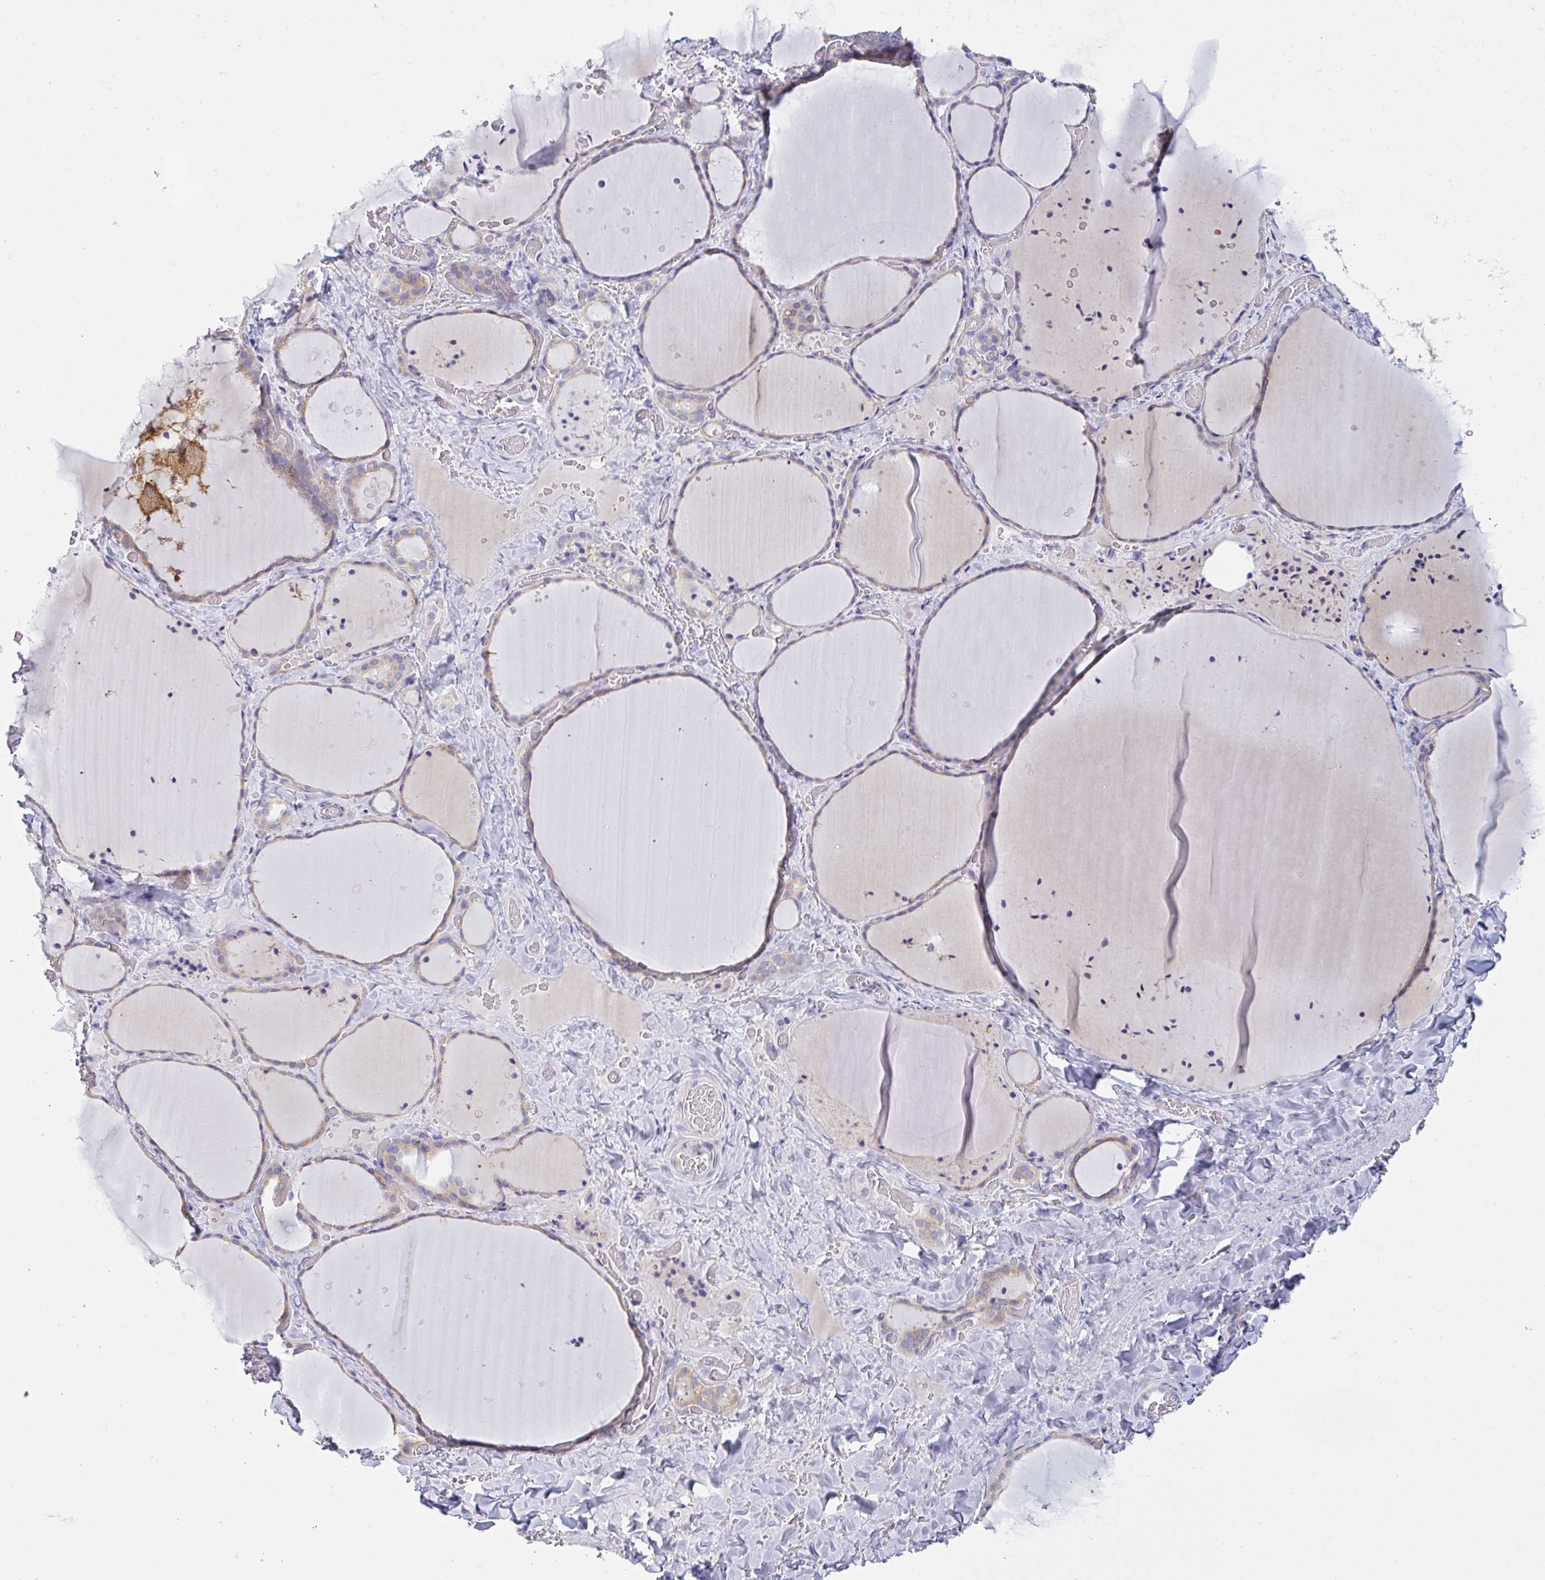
{"staining": {"intensity": "moderate", "quantity": "<25%", "location": "cytoplasmic/membranous"}, "tissue": "thyroid gland", "cell_type": "Glandular cells", "image_type": "normal", "snomed": [{"axis": "morphology", "description": "Normal tissue, NOS"}, {"axis": "topography", "description": "Thyroid gland"}], "caption": "Benign thyroid gland displays moderate cytoplasmic/membranous expression in approximately <25% of glandular cells, visualized by immunohistochemistry.", "gene": "SLC30A6", "patient": {"sex": "female", "age": 36}}